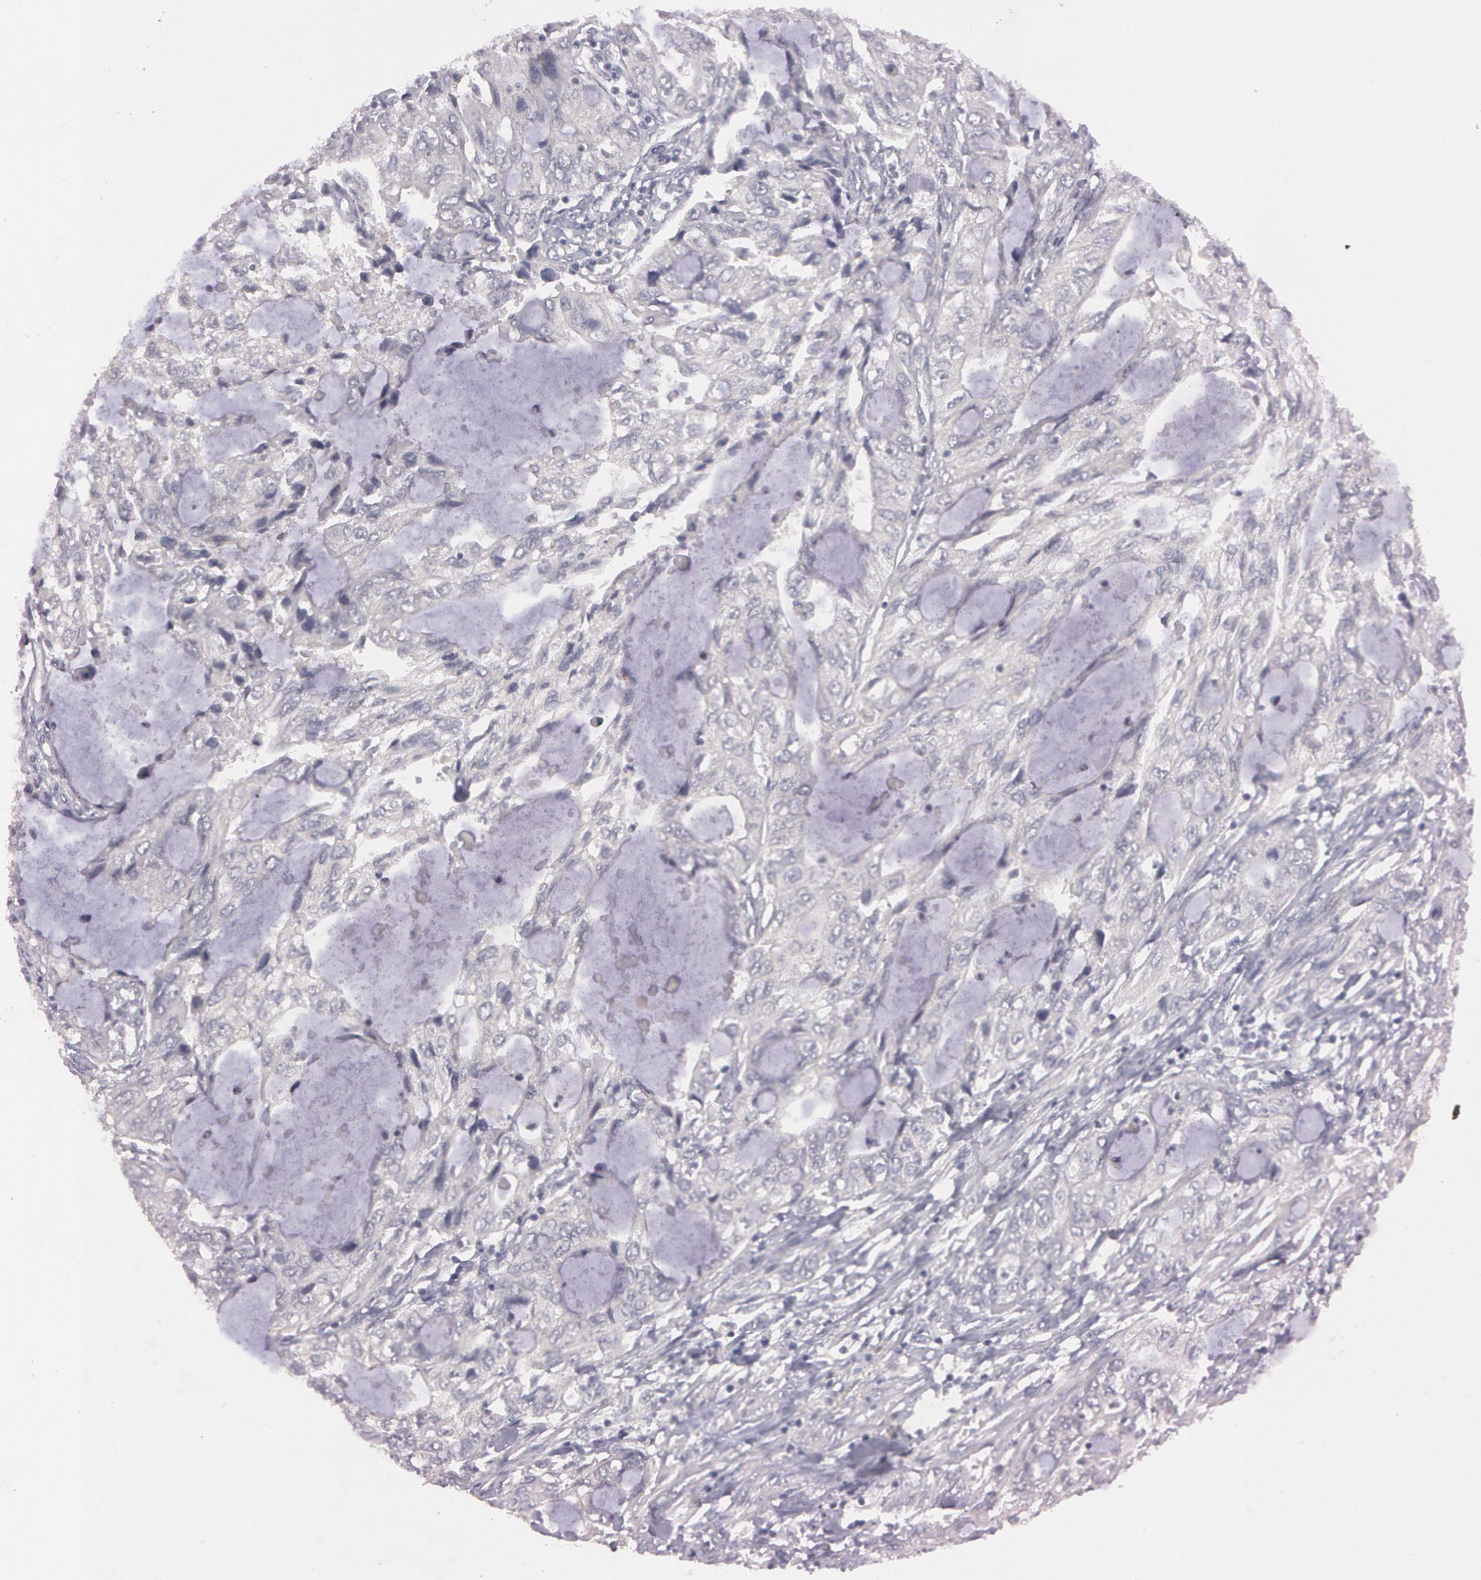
{"staining": {"intensity": "negative", "quantity": "none", "location": "none"}, "tissue": "stomach cancer", "cell_type": "Tumor cells", "image_type": "cancer", "snomed": [{"axis": "morphology", "description": "Adenocarcinoma, NOS"}, {"axis": "topography", "description": "Stomach, upper"}], "caption": "Protein analysis of stomach cancer (adenocarcinoma) demonstrates no significant positivity in tumor cells.", "gene": "MXRA5", "patient": {"sex": "female", "age": 52}}